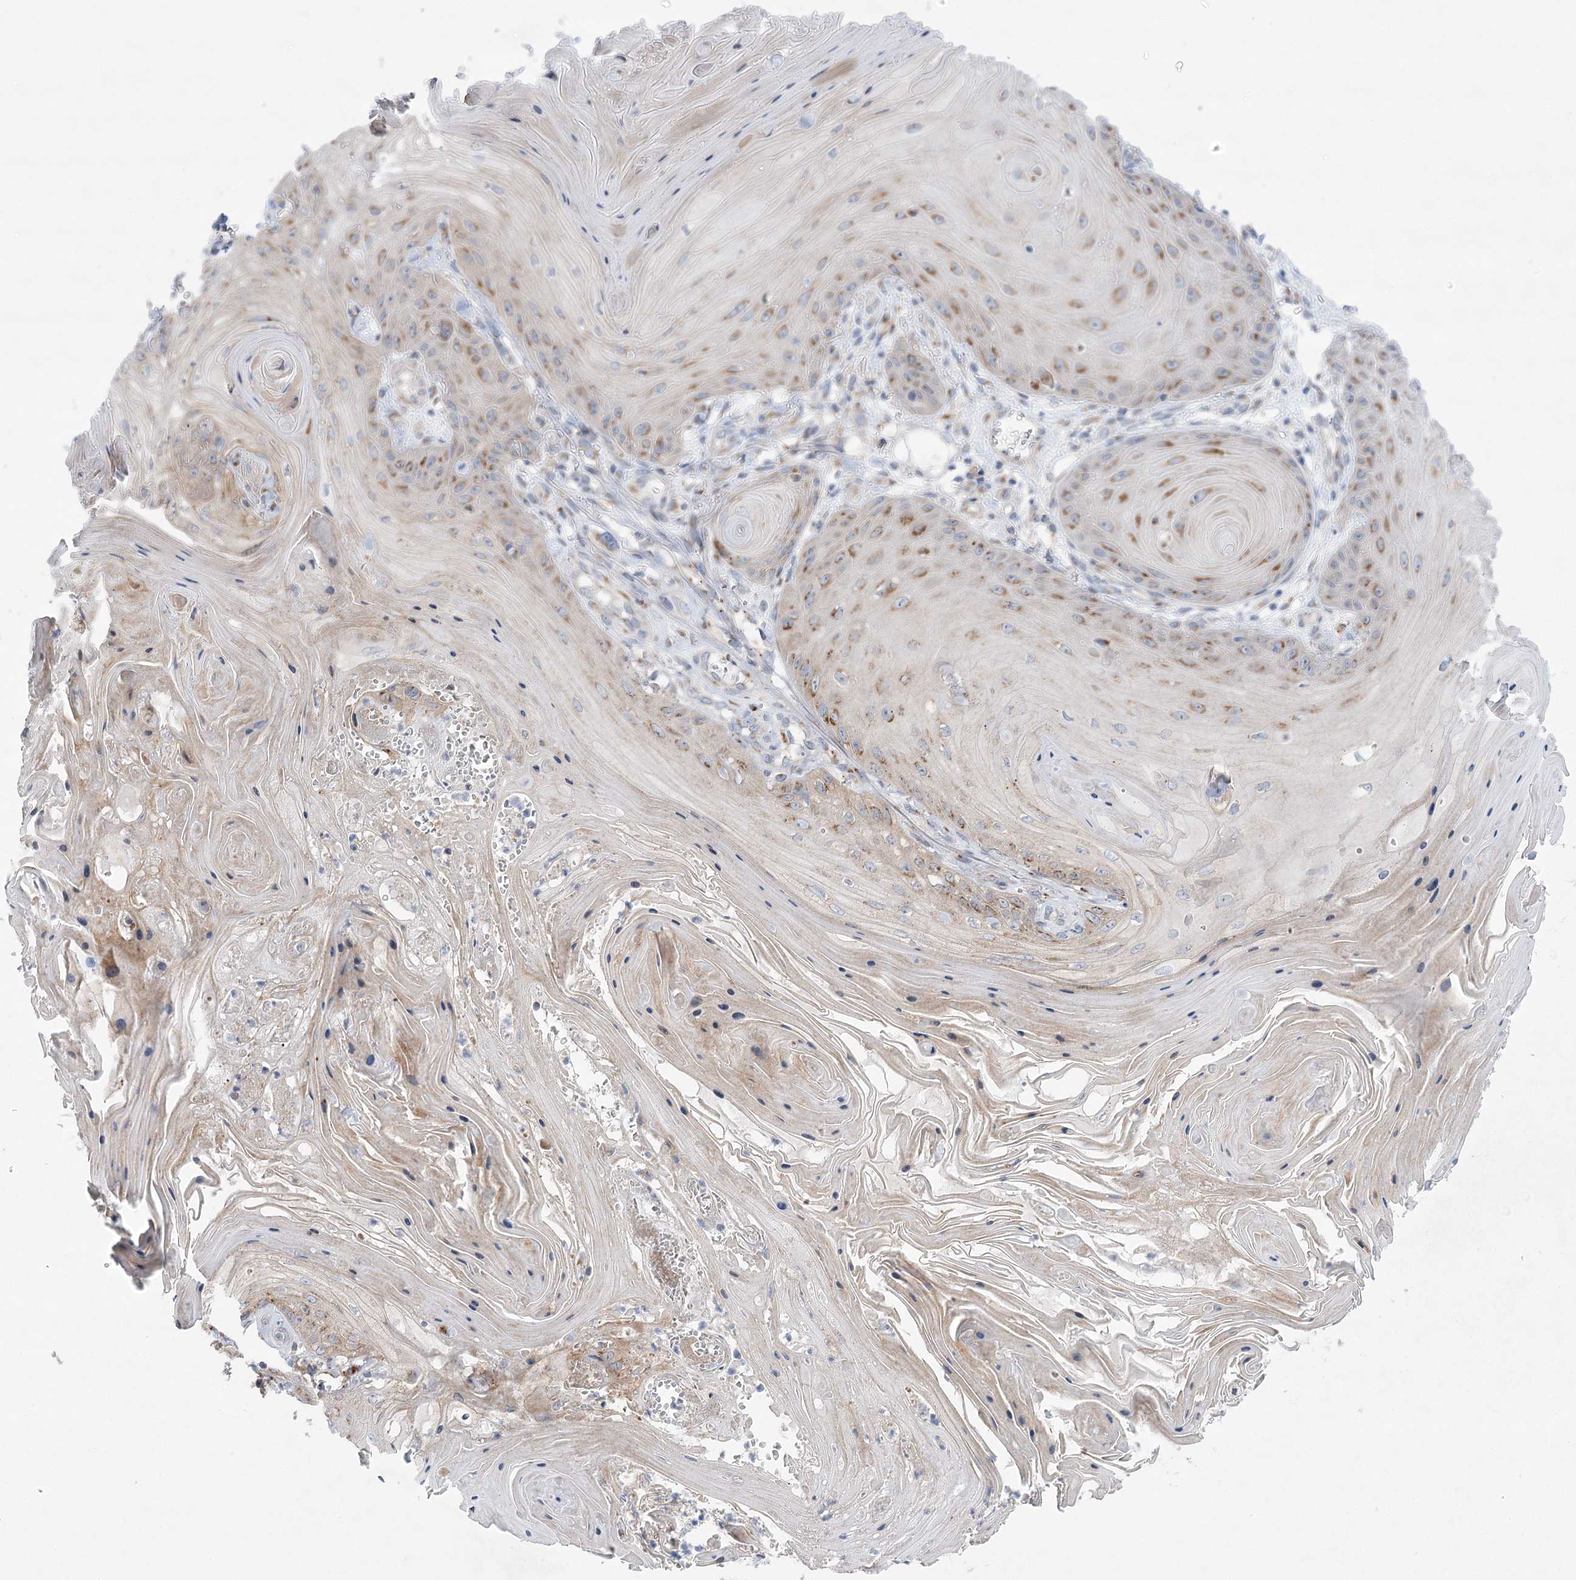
{"staining": {"intensity": "moderate", "quantity": ">75%", "location": "cytoplasmic/membranous"}, "tissue": "skin cancer", "cell_type": "Tumor cells", "image_type": "cancer", "snomed": [{"axis": "morphology", "description": "Squamous cell carcinoma, NOS"}, {"axis": "topography", "description": "Skin"}], "caption": "Brown immunohistochemical staining in human squamous cell carcinoma (skin) displays moderate cytoplasmic/membranous expression in about >75% of tumor cells.", "gene": "NME7", "patient": {"sex": "male", "age": 74}}